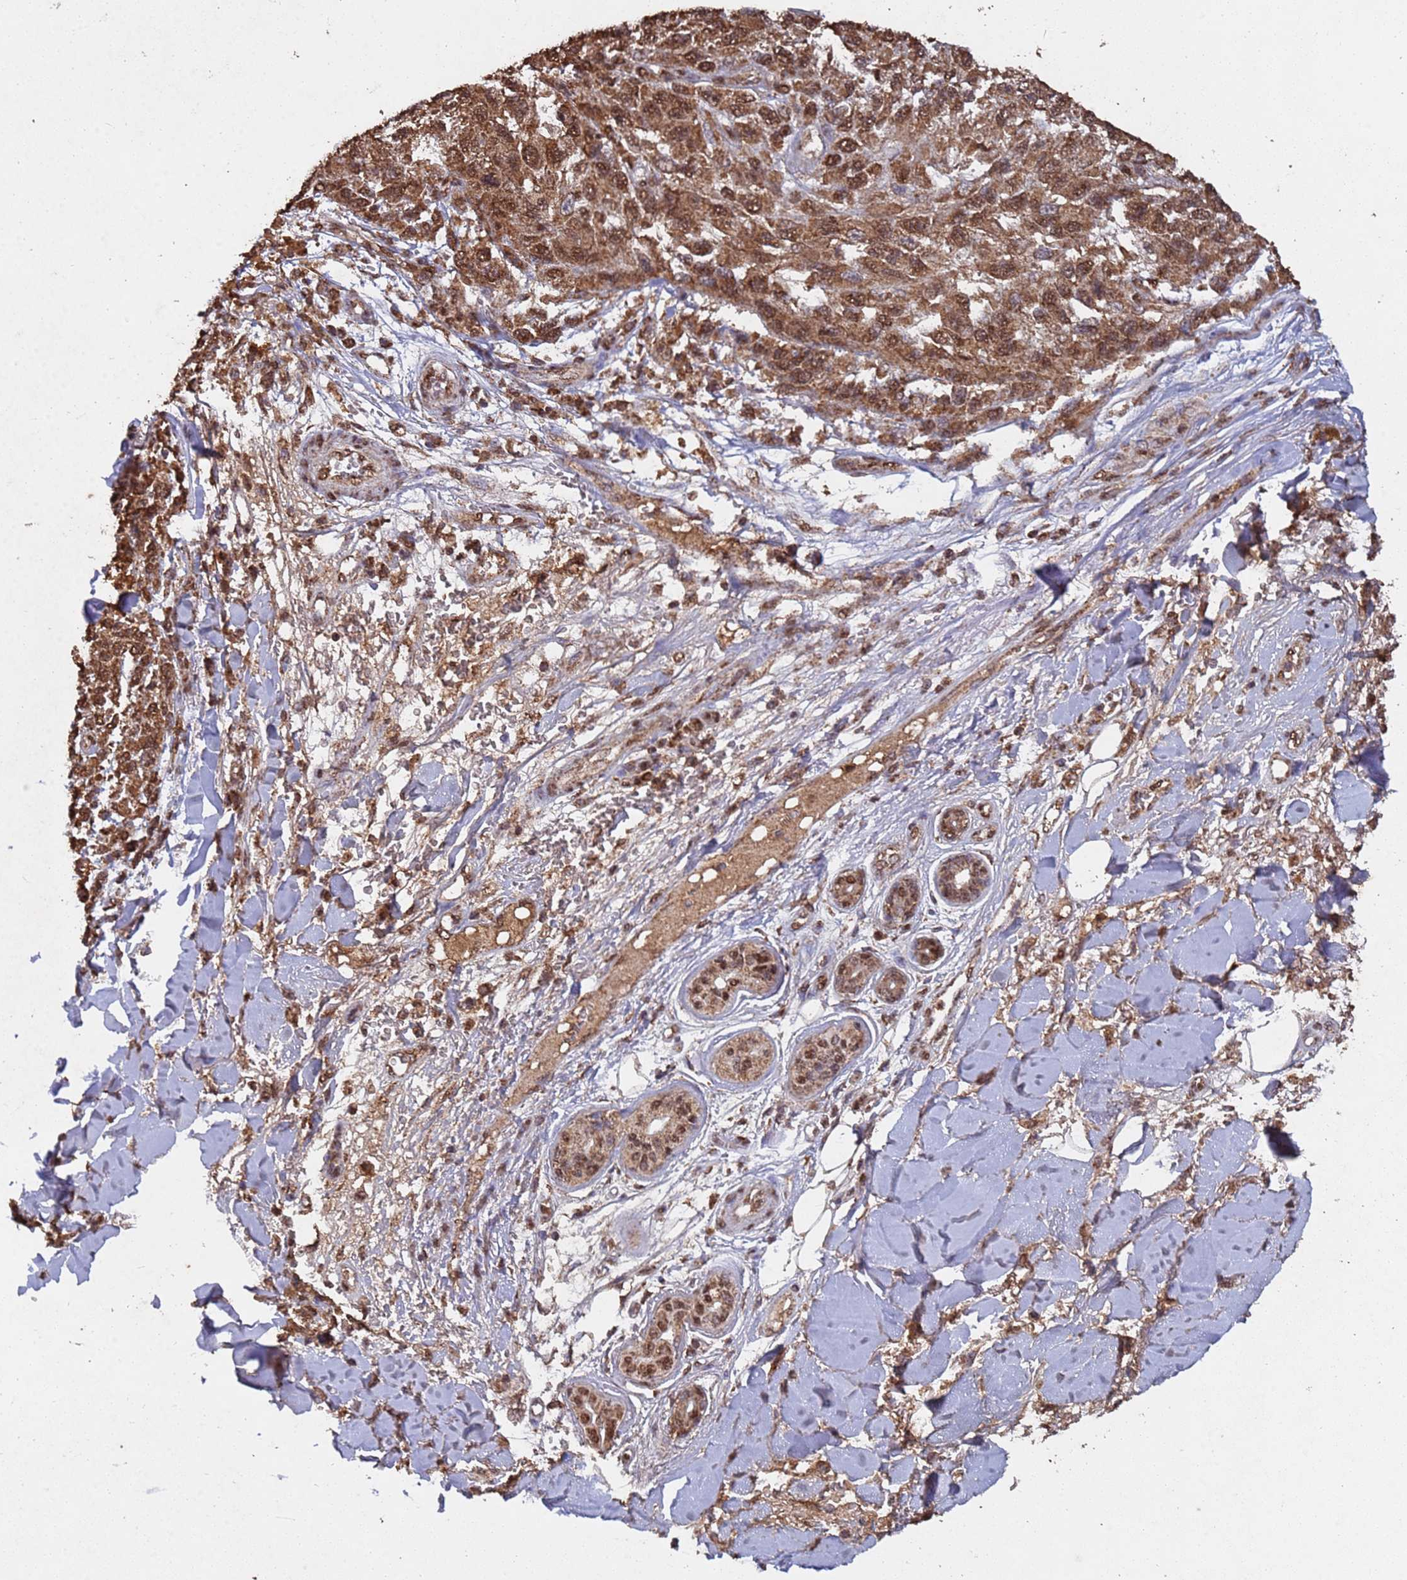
{"staining": {"intensity": "moderate", "quantity": ">75%", "location": "cytoplasmic/membranous,nuclear"}, "tissue": "melanoma", "cell_type": "Tumor cells", "image_type": "cancer", "snomed": [{"axis": "morphology", "description": "Normal tissue, NOS"}, {"axis": "morphology", "description": "Malignant melanoma, NOS"}, {"axis": "topography", "description": "Skin"}], "caption": "A brown stain highlights moderate cytoplasmic/membranous and nuclear positivity of a protein in human malignant melanoma tumor cells.", "gene": "HDAC10", "patient": {"sex": "female", "age": 96}}